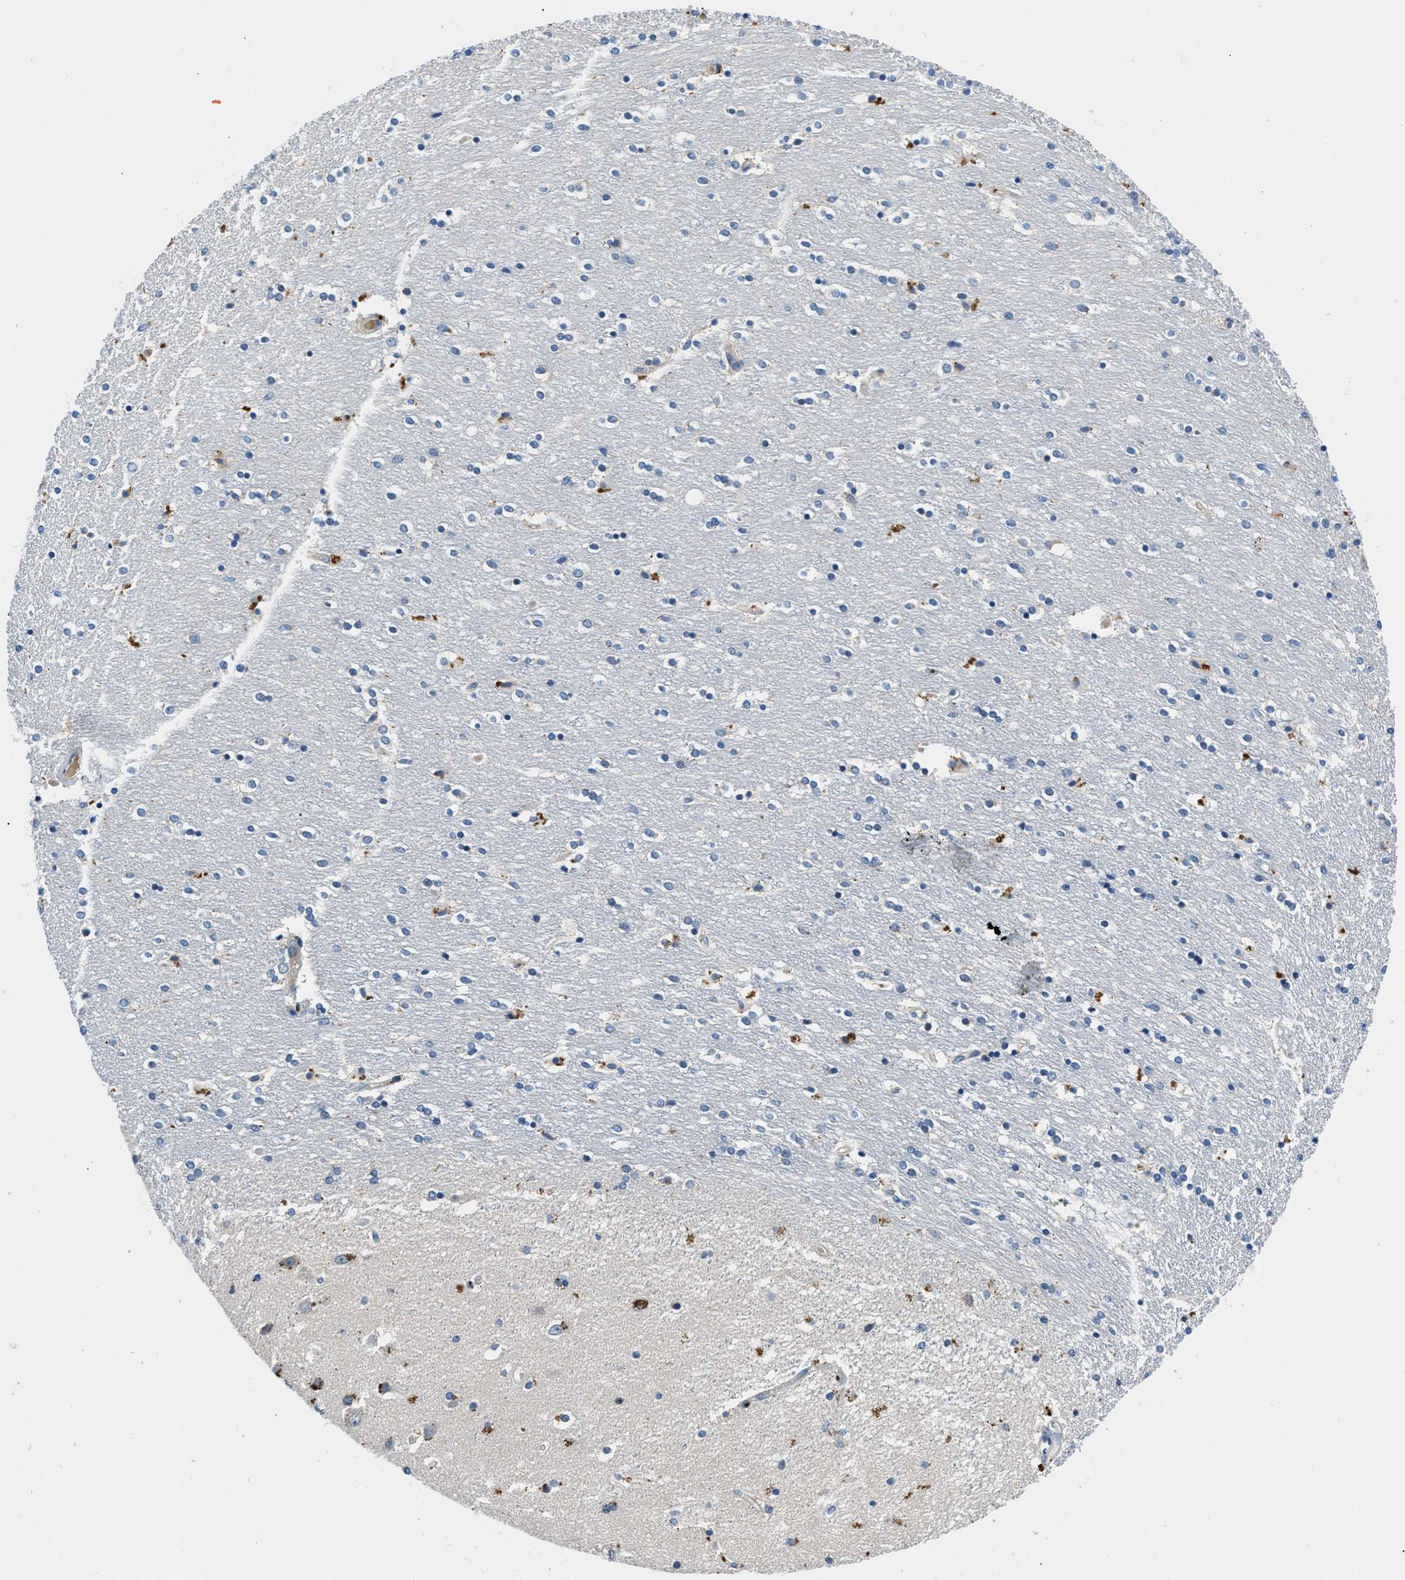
{"staining": {"intensity": "moderate", "quantity": "<25%", "location": "cytoplasmic/membranous"}, "tissue": "caudate", "cell_type": "Glial cells", "image_type": "normal", "snomed": [{"axis": "morphology", "description": "Normal tissue, NOS"}, {"axis": "topography", "description": "Lateral ventricle wall"}], "caption": "Caudate stained with immunohistochemistry exhibits moderate cytoplasmic/membranous positivity in approximately <25% of glial cells. (DAB (3,3'-diaminobenzidine) IHC with brightfield microscopy, high magnification).", "gene": "ADGRE3", "patient": {"sex": "female", "age": 54}}